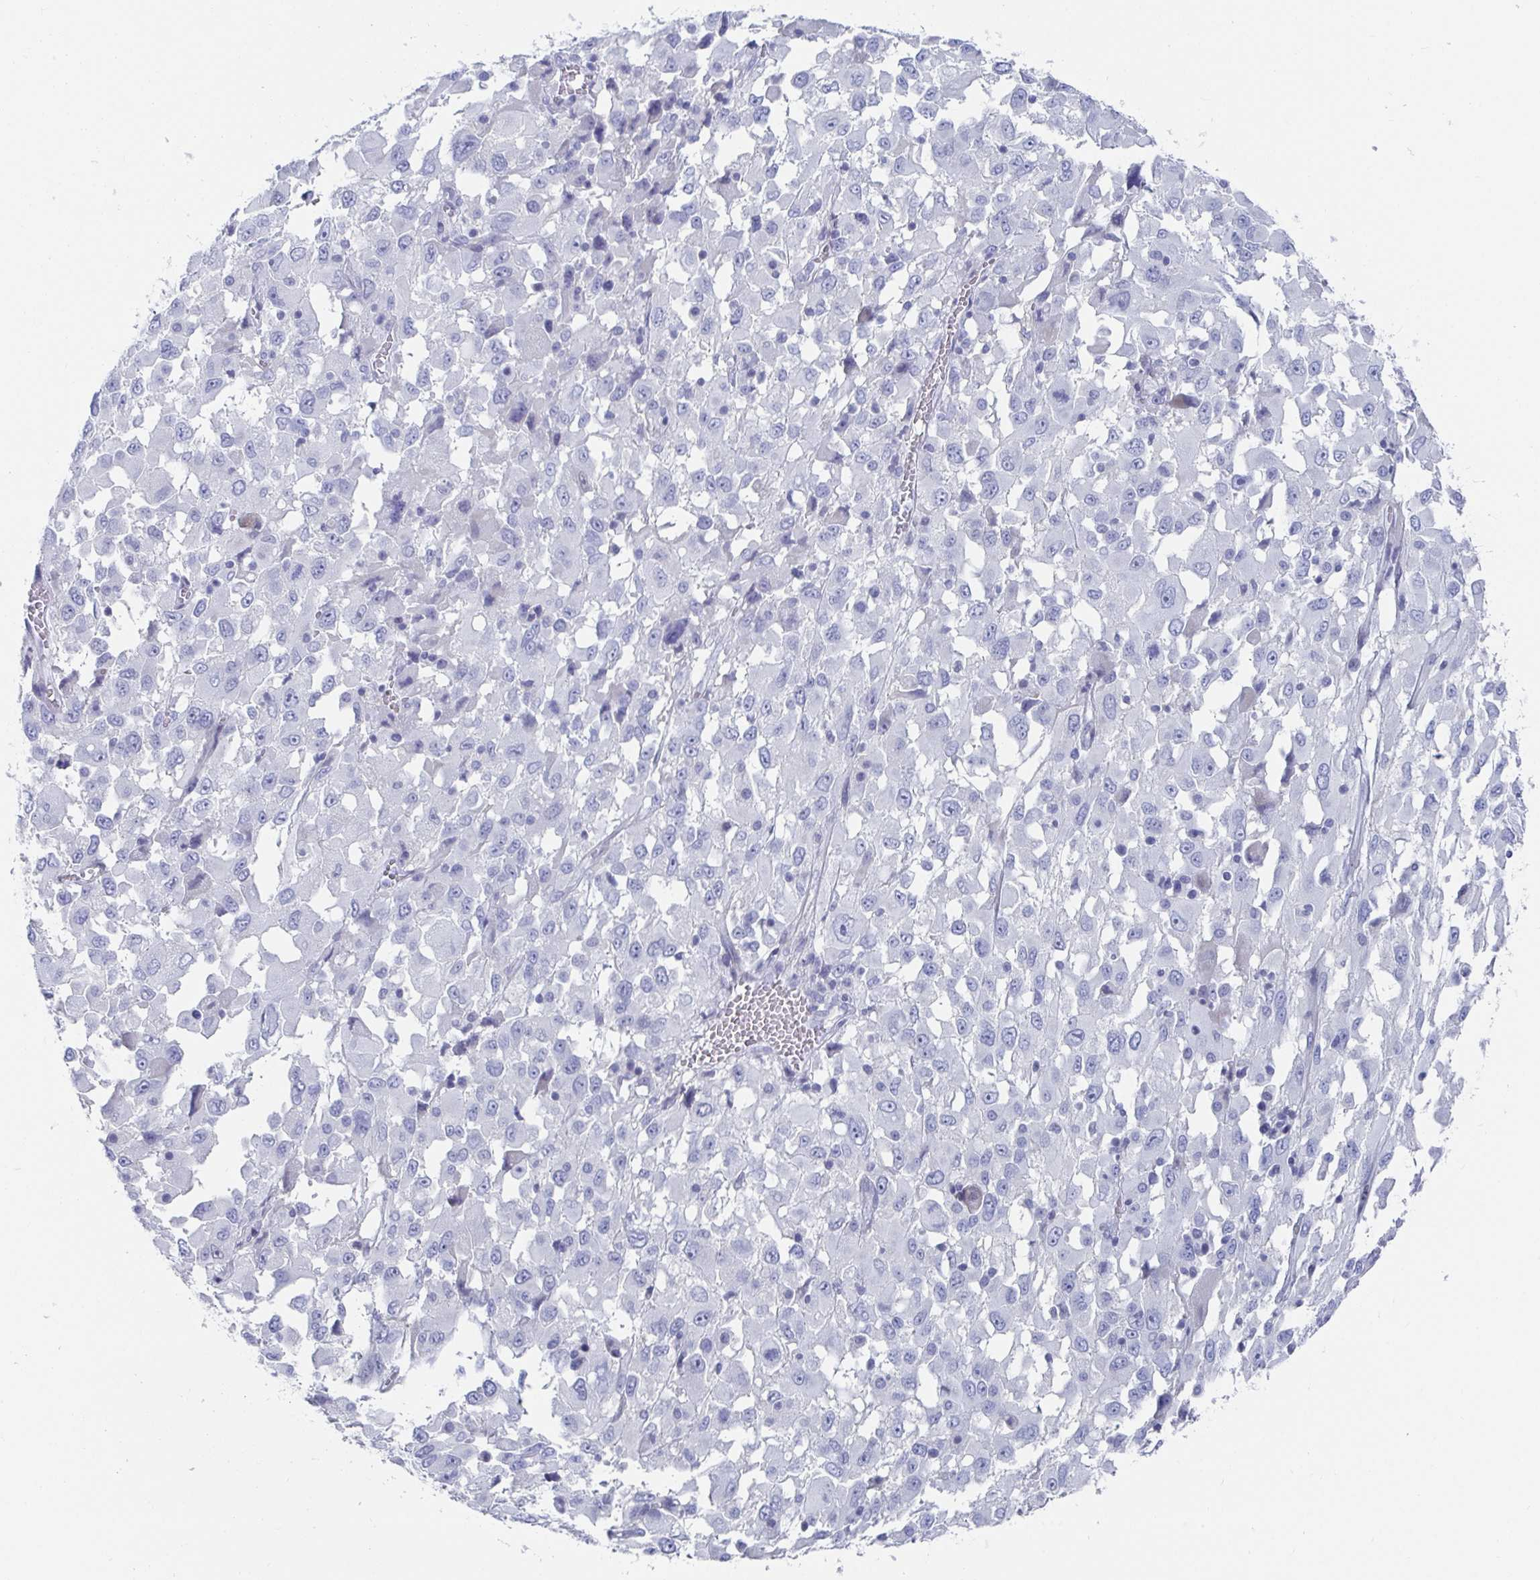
{"staining": {"intensity": "negative", "quantity": "none", "location": "none"}, "tissue": "melanoma", "cell_type": "Tumor cells", "image_type": "cancer", "snomed": [{"axis": "morphology", "description": "Malignant melanoma, Metastatic site"}, {"axis": "topography", "description": "Soft tissue"}], "caption": "A histopathology image of malignant melanoma (metastatic site) stained for a protein exhibits no brown staining in tumor cells.", "gene": "ZFP82", "patient": {"sex": "male", "age": 50}}